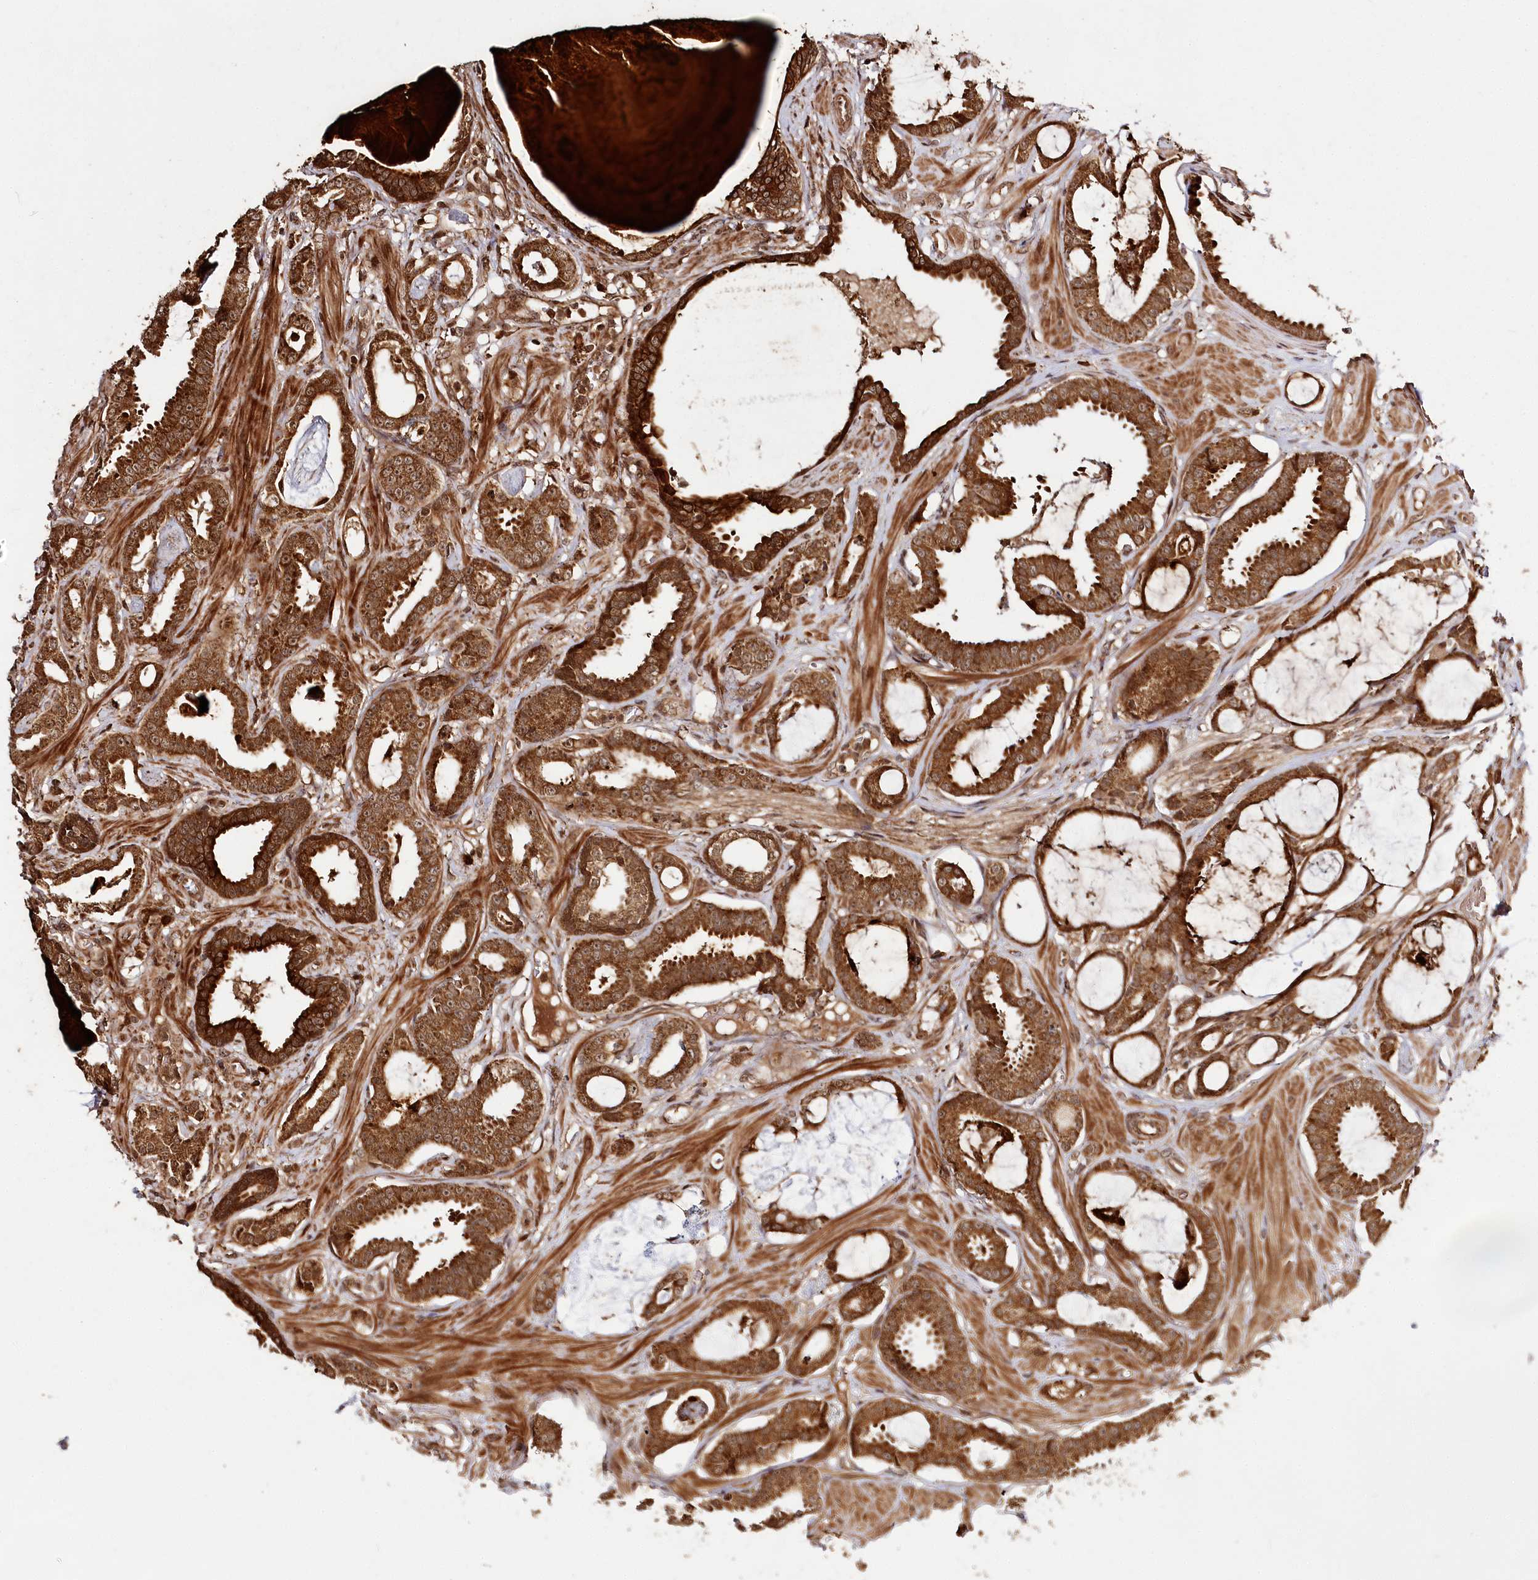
{"staining": {"intensity": "strong", "quantity": ">75%", "location": "cytoplasmic/membranous,nuclear"}, "tissue": "prostate cancer", "cell_type": "Tumor cells", "image_type": "cancer", "snomed": [{"axis": "morphology", "description": "Adenocarcinoma, Low grade"}, {"axis": "topography", "description": "Prostate"}], "caption": "Immunohistochemical staining of prostate low-grade adenocarcinoma shows strong cytoplasmic/membranous and nuclear protein expression in approximately >75% of tumor cells. (DAB (3,3'-diaminobenzidine) IHC, brown staining for protein, blue staining for nuclei).", "gene": "ULK2", "patient": {"sex": "male", "age": 53}}